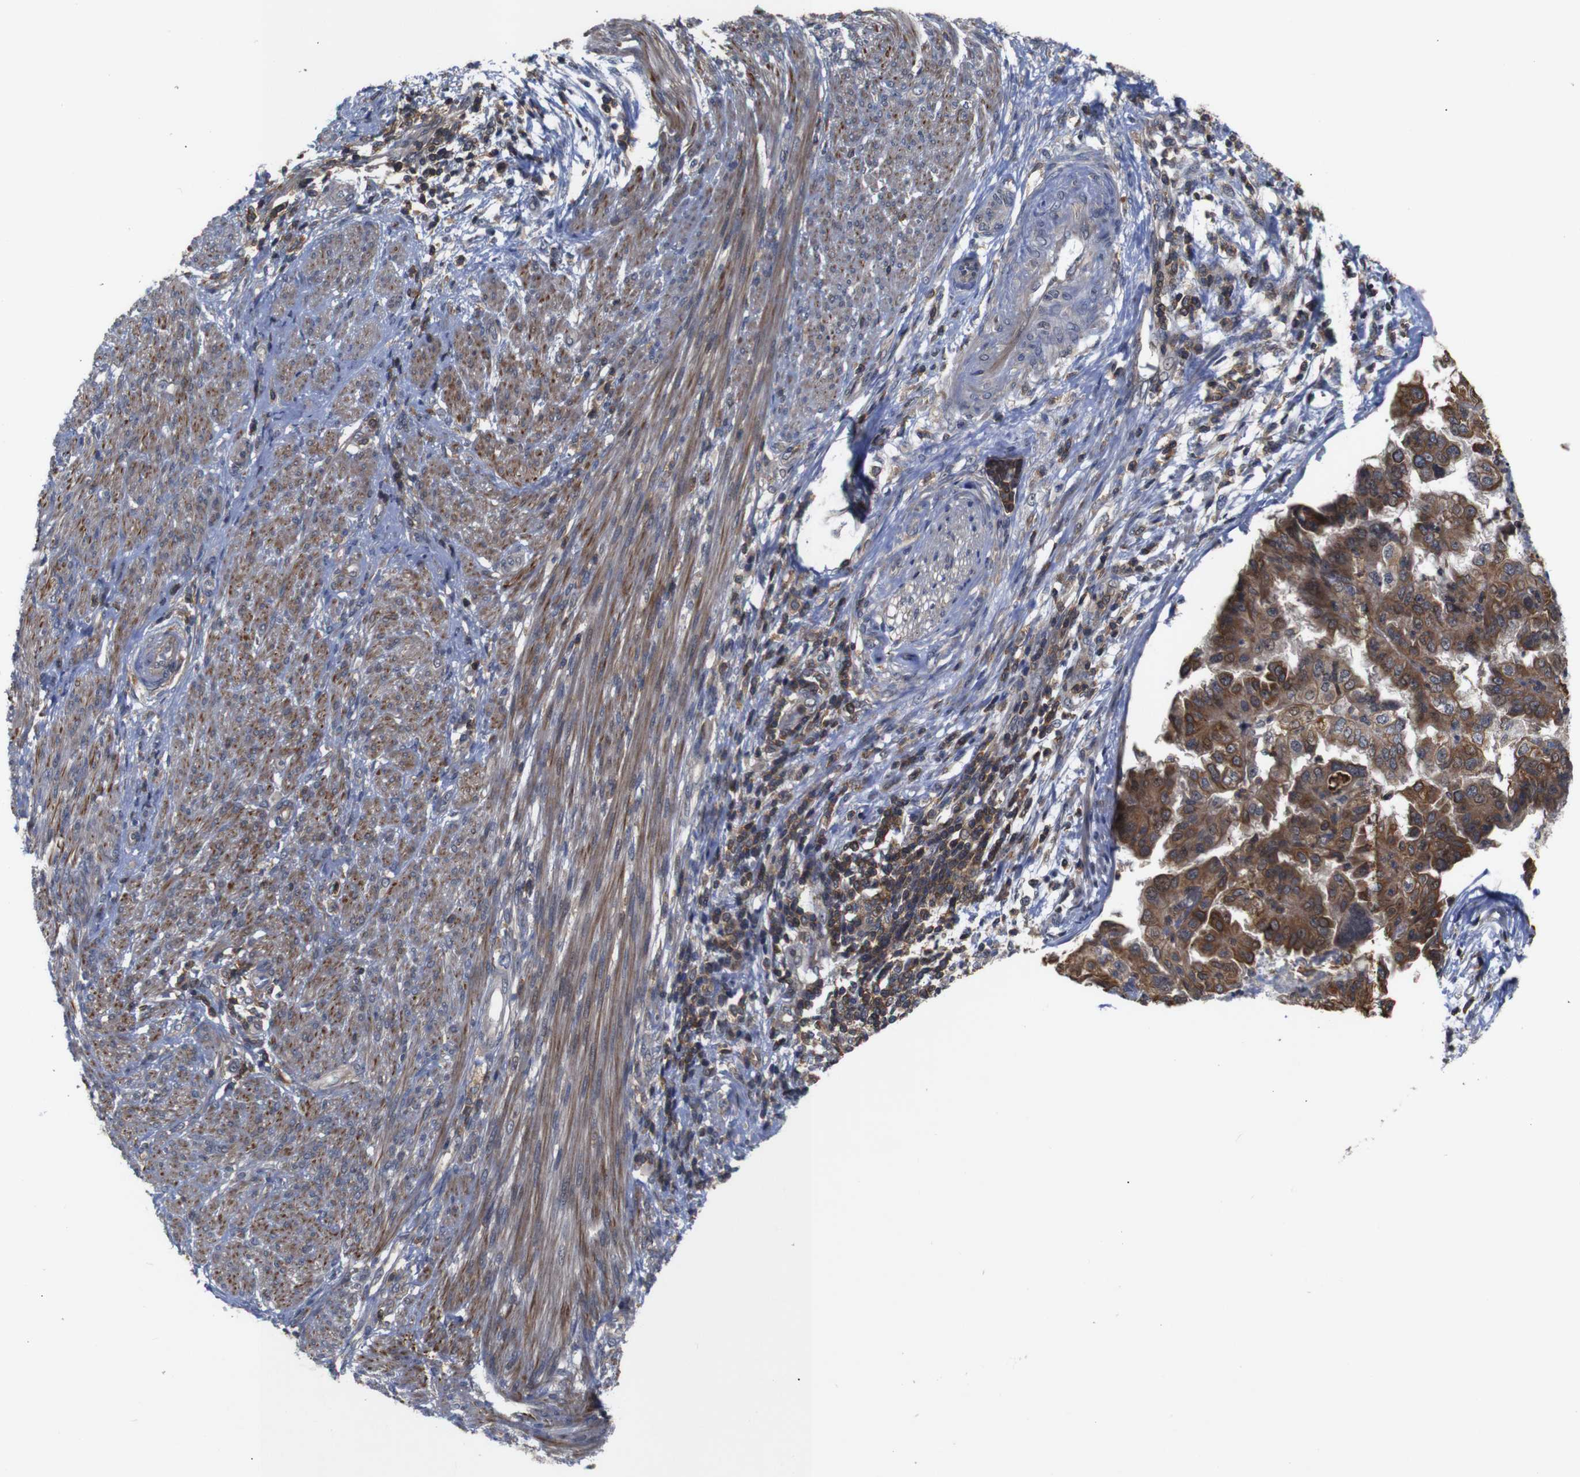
{"staining": {"intensity": "moderate", "quantity": ">75%", "location": "cytoplasmic/membranous"}, "tissue": "endometrial cancer", "cell_type": "Tumor cells", "image_type": "cancer", "snomed": [{"axis": "morphology", "description": "Adenocarcinoma, NOS"}, {"axis": "topography", "description": "Endometrium"}], "caption": "Approximately >75% of tumor cells in human endometrial cancer demonstrate moderate cytoplasmic/membranous protein expression as visualized by brown immunohistochemical staining.", "gene": "BRWD3", "patient": {"sex": "female", "age": 85}}